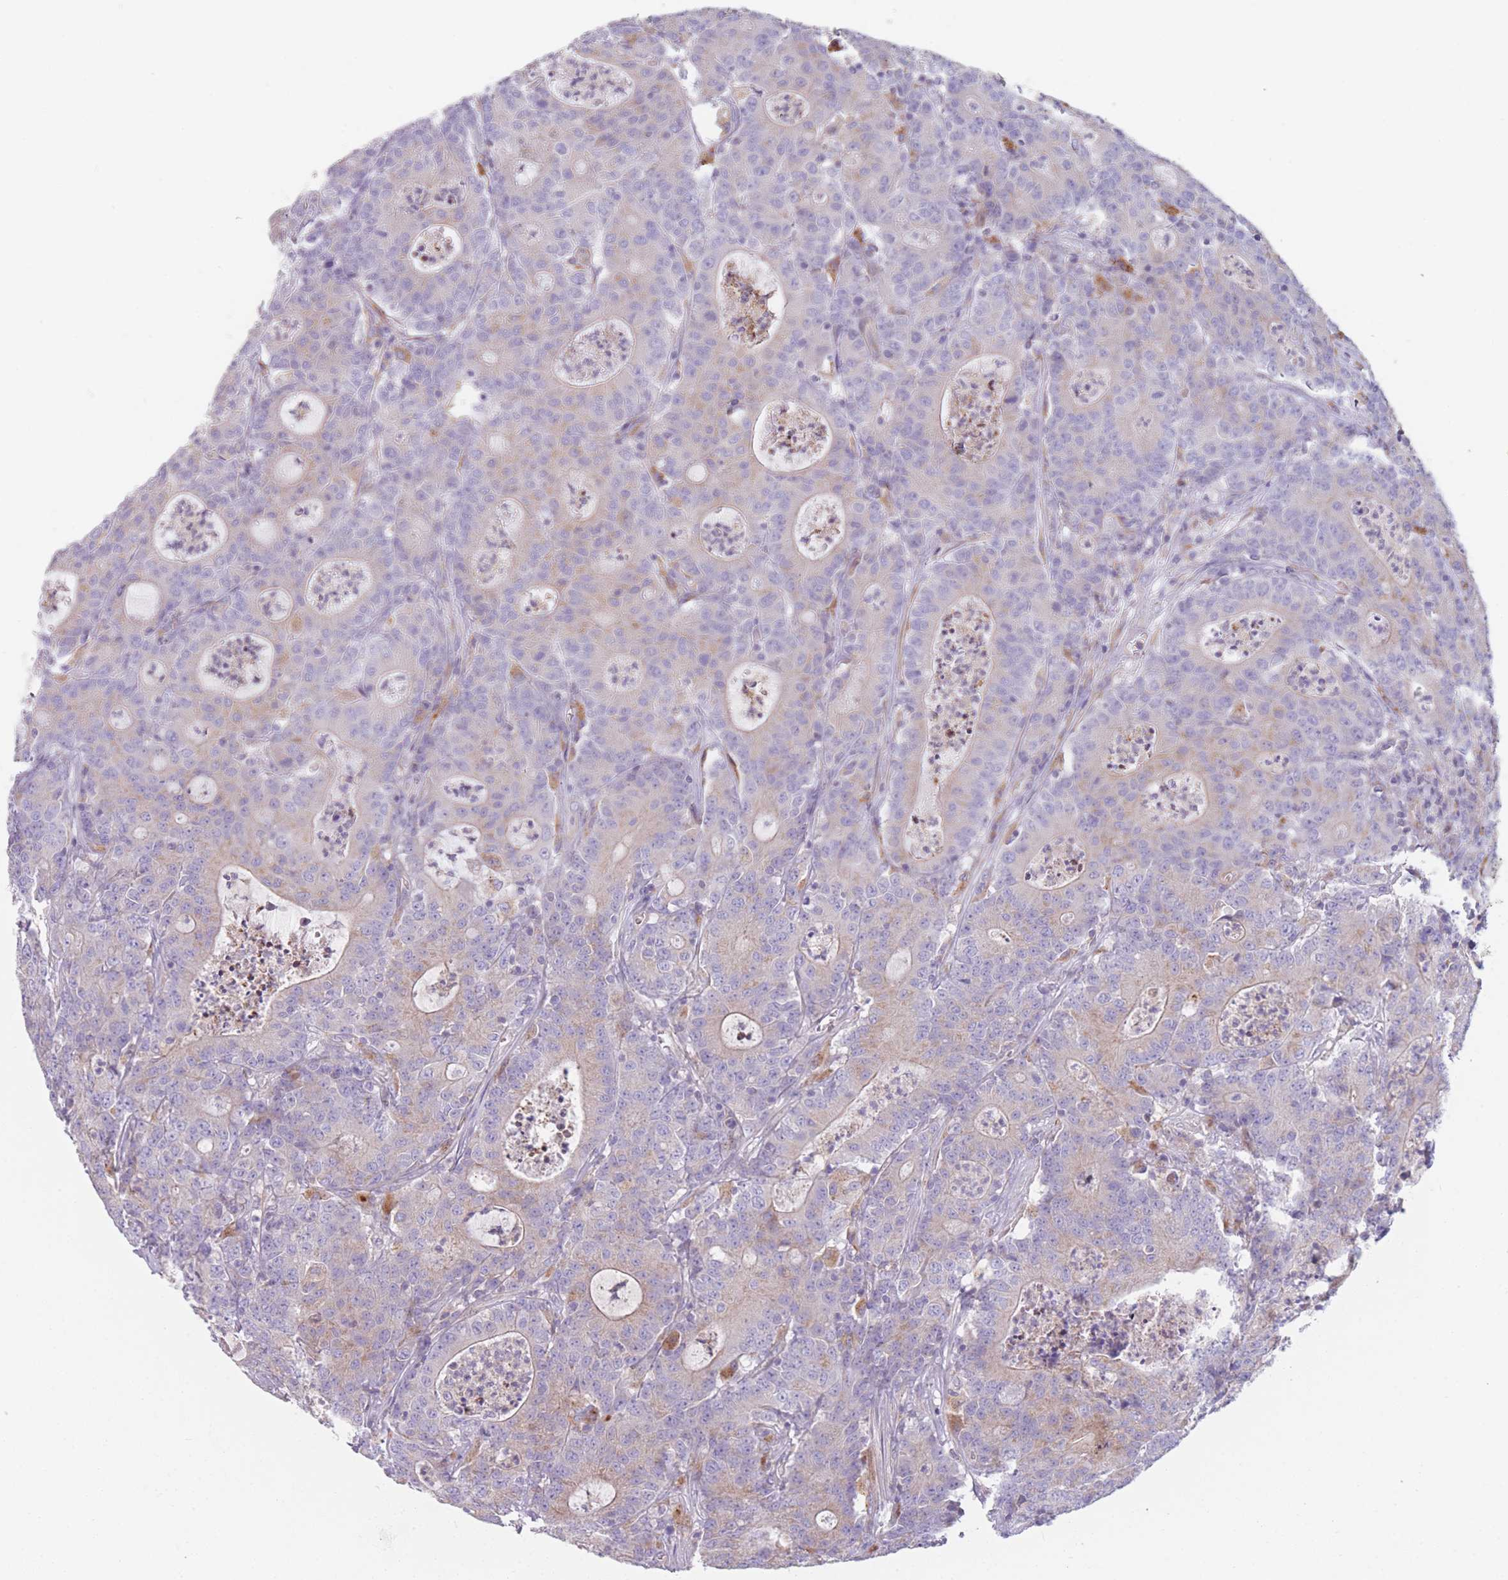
{"staining": {"intensity": "negative", "quantity": "none", "location": "none"}, "tissue": "colorectal cancer", "cell_type": "Tumor cells", "image_type": "cancer", "snomed": [{"axis": "morphology", "description": "Adenocarcinoma, NOS"}, {"axis": "topography", "description": "Colon"}], "caption": "A histopathology image of human colorectal cancer (adenocarcinoma) is negative for staining in tumor cells. The staining was performed using DAB (3,3'-diaminobenzidine) to visualize the protein expression in brown, while the nuclei were stained in blue with hematoxylin (Magnification: 20x).", "gene": "SMPD4", "patient": {"sex": "male", "age": 83}}